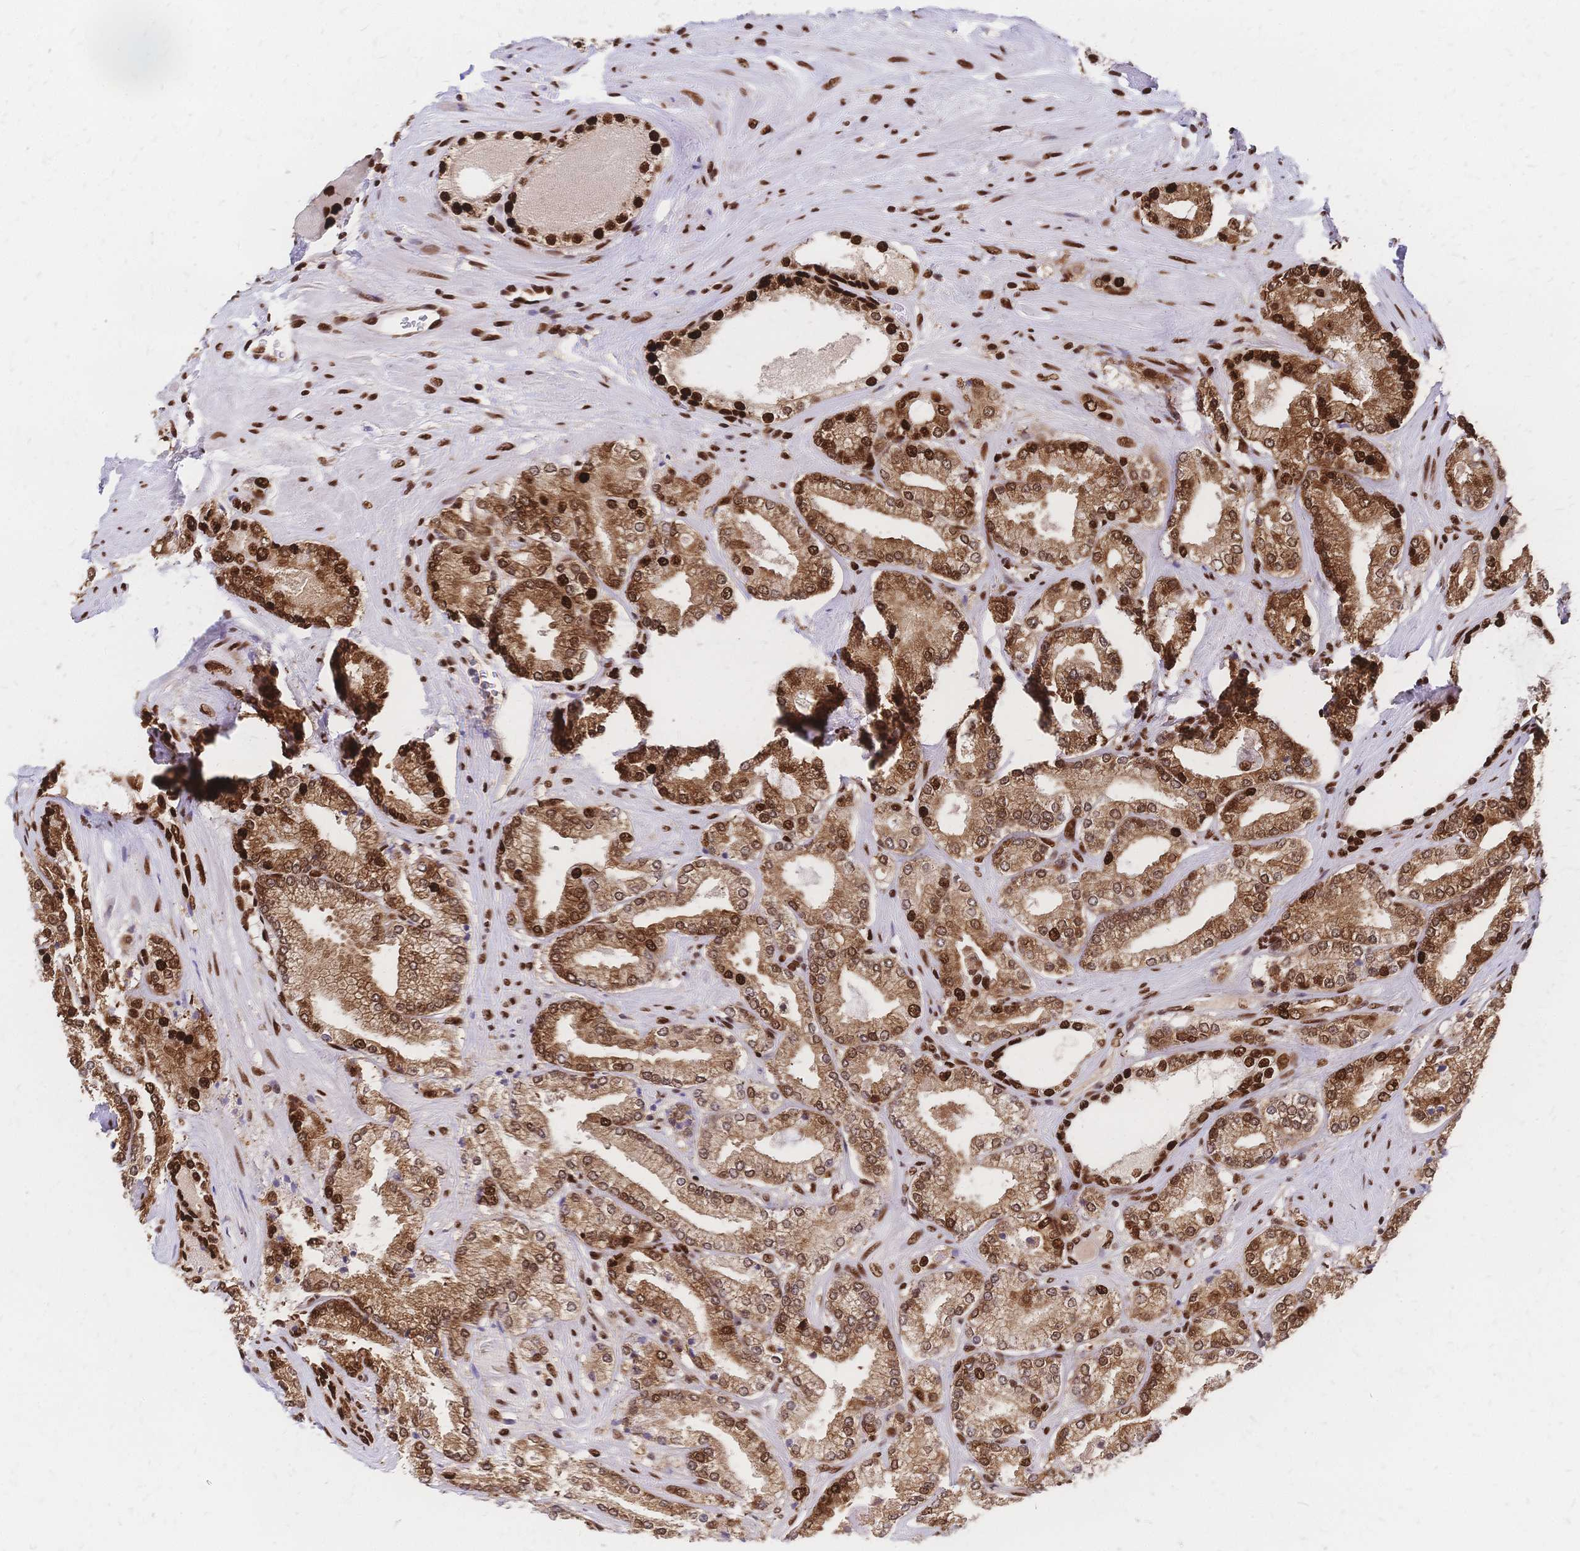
{"staining": {"intensity": "moderate", "quantity": ">75%", "location": "cytoplasmic/membranous,nuclear"}, "tissue": "prostate cancer", "cell_type": "Tumor cells", "image_type": "cancer", "snomed": [{"axis": "morphology", "description": "Adenocarcinoma, High grade"}, {"axis": "topography", "description": "Prostate"}], "caption": "Protein analysis of prostate cancer tissue displays moderate cytoplasmic/membranous and nuclear expression in about >75% of tumor cells. The protein is stained brown, and the nuclei are stained in blue (DAB IHC with brightfield microscopy, high magnification).", "gene": "HDGF", "patient": {"sex": "male", "age": 63}}